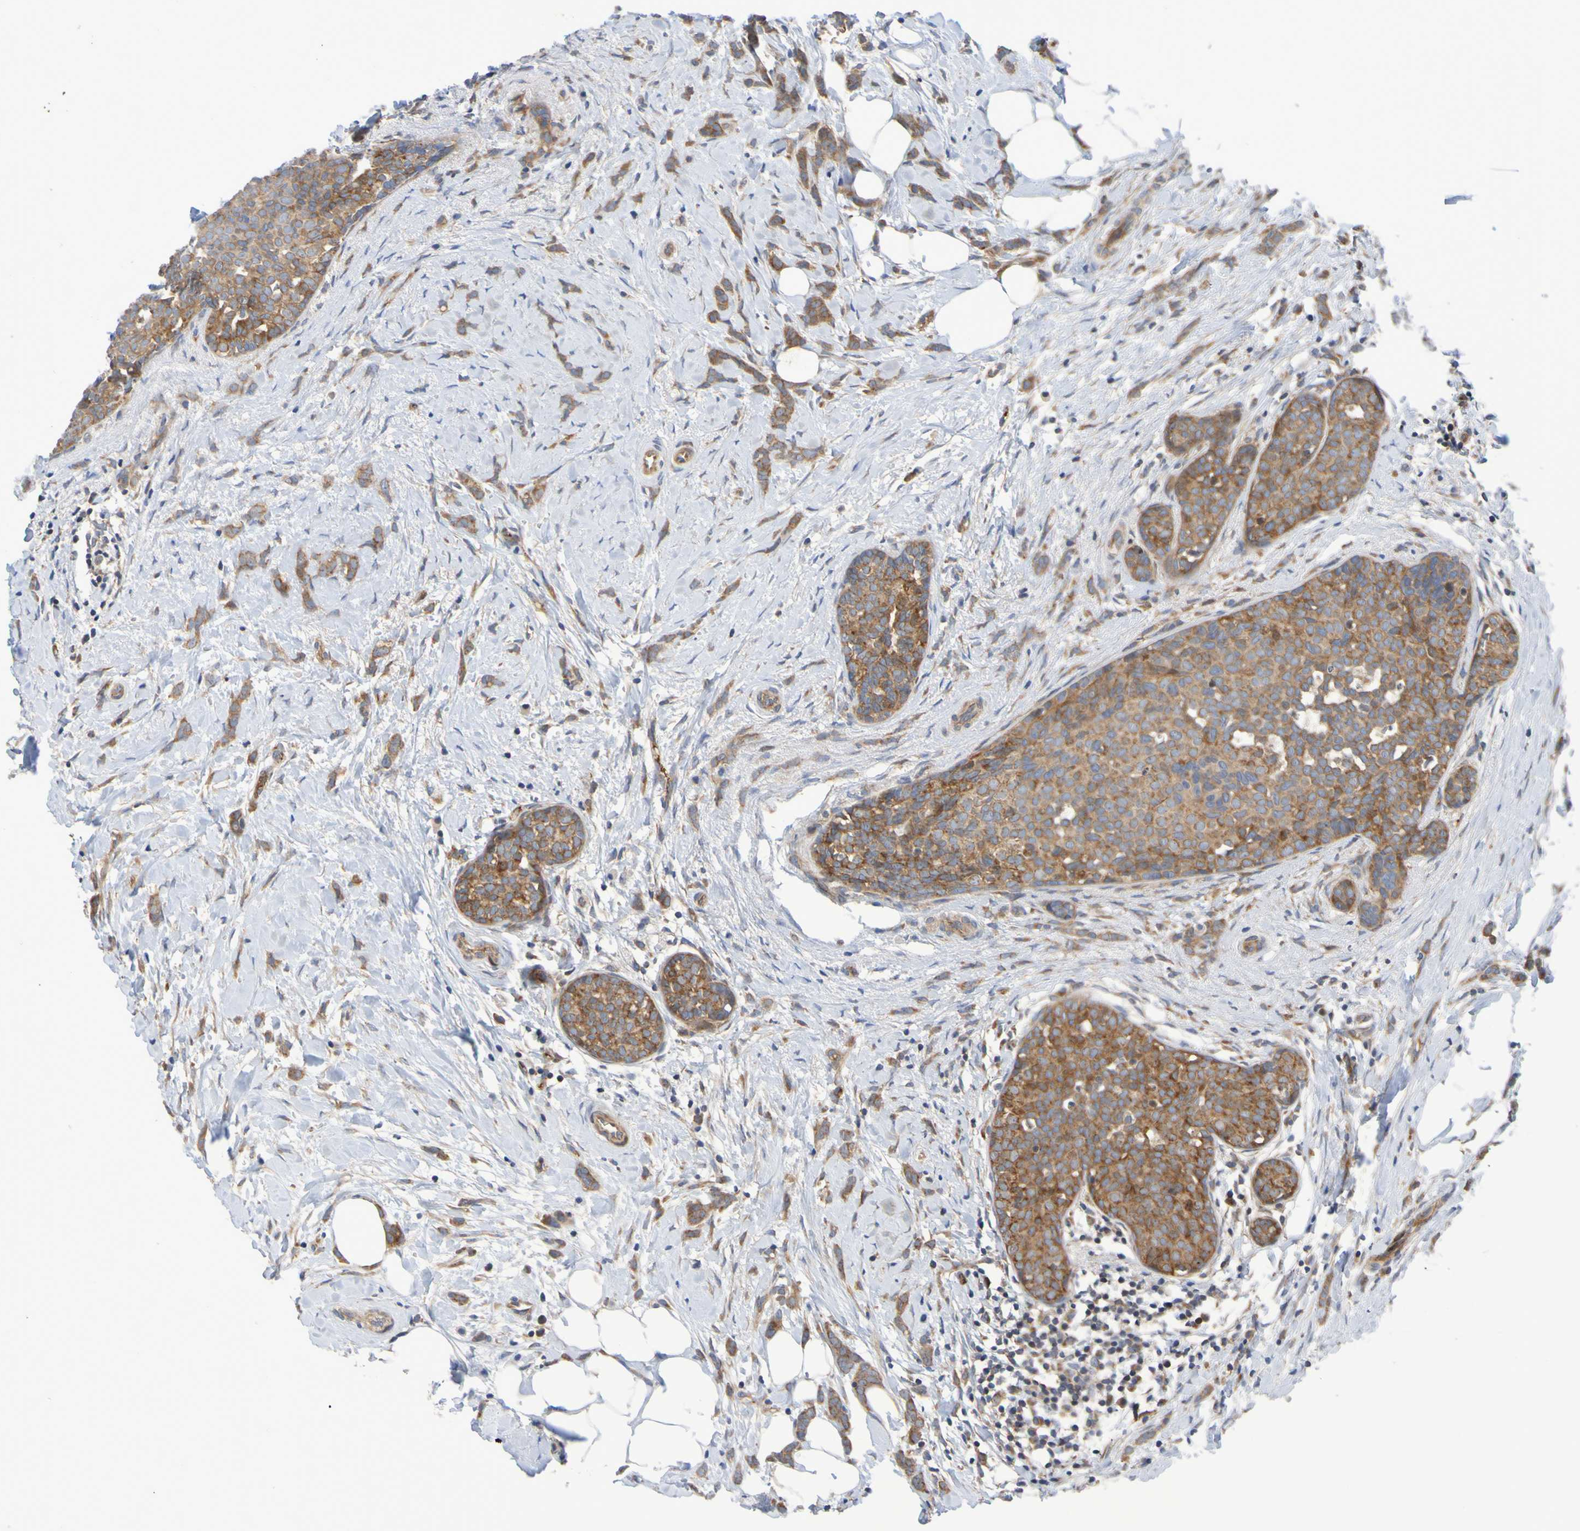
{"staining": {"intensity": "moderate", "quantity": ">75%", "location": "cytoplasmic/membranous"}, "tissue": "breast cancer", "cell_type": "Tumor cells", "image_type": "cancer", "snomed": [{"axis": "morphology", "description": "Lobular carcinoma, in situ"}, {"axis": "morphology", "description": "Lobular carcinoma"}, {"axis": "topography", "description": "Breast"}], "caption": "Breast cancer stained with DAB IHC displays medium levels of moderate cytoplasmic/membranous positivity in approximately >75% of tumor cells.", "gene": "CCDC51", "patient": {"sex": "female", "age": 41}}